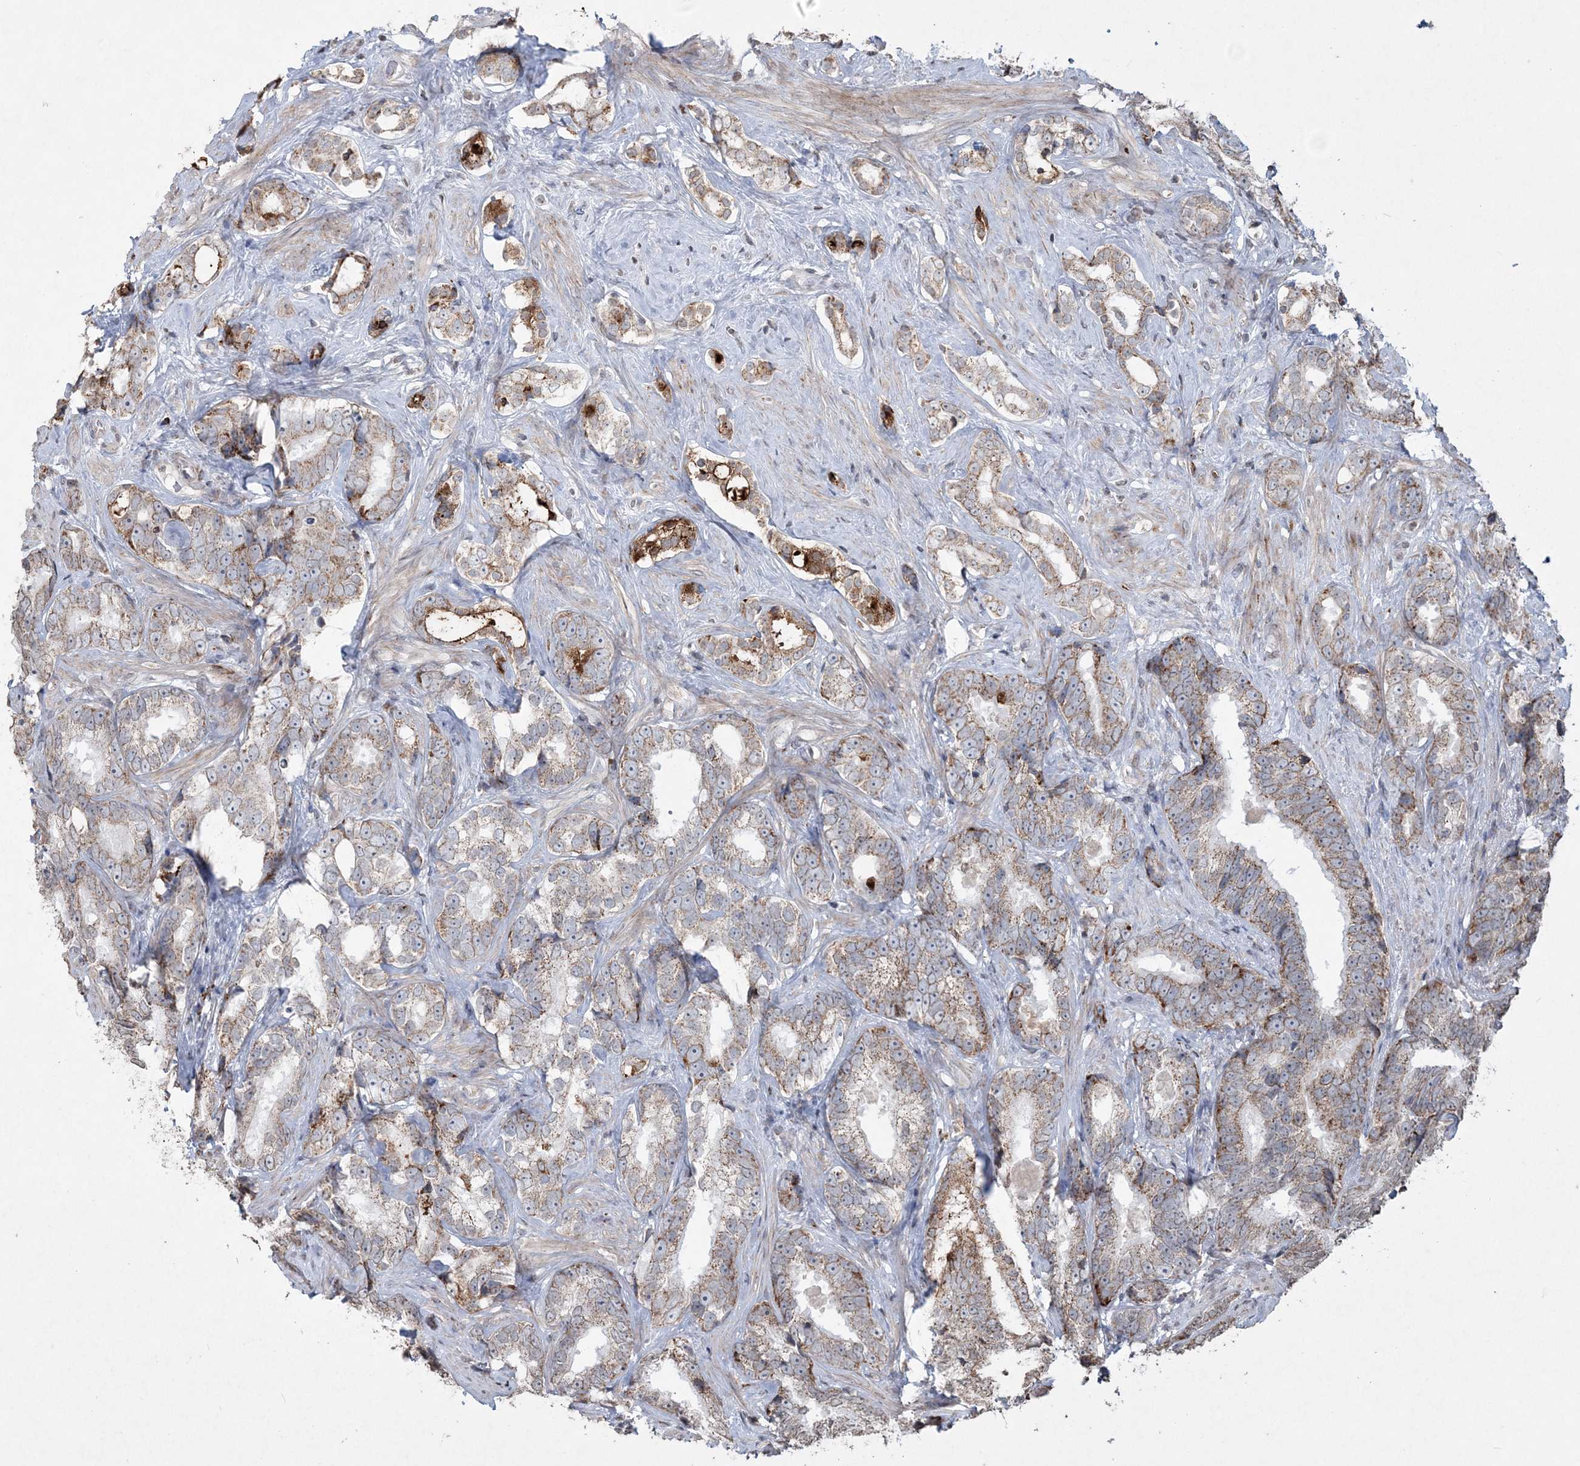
{"staining": {"intensity": "strong", "quantity": "<25%", "location": "cytoplasmic/membranous"}, "tissue": "prostate cancer", "cell_type": "Tumor cells", "image_type": "cancer", "snomed": [{"axis": "morphology", "description": "Adenocarcinoma, High grade"}, {"axis": "topography", "description": "Prostate"}], "caption": "This is a histology image of IHC staining of prostate adenocarcinoma (high-grade), which shows strong positivity in the cytoplasmic/membranous of tumor cells.", "gene": "TTC7A", "patient": {"sex": "male", "age": 66}}